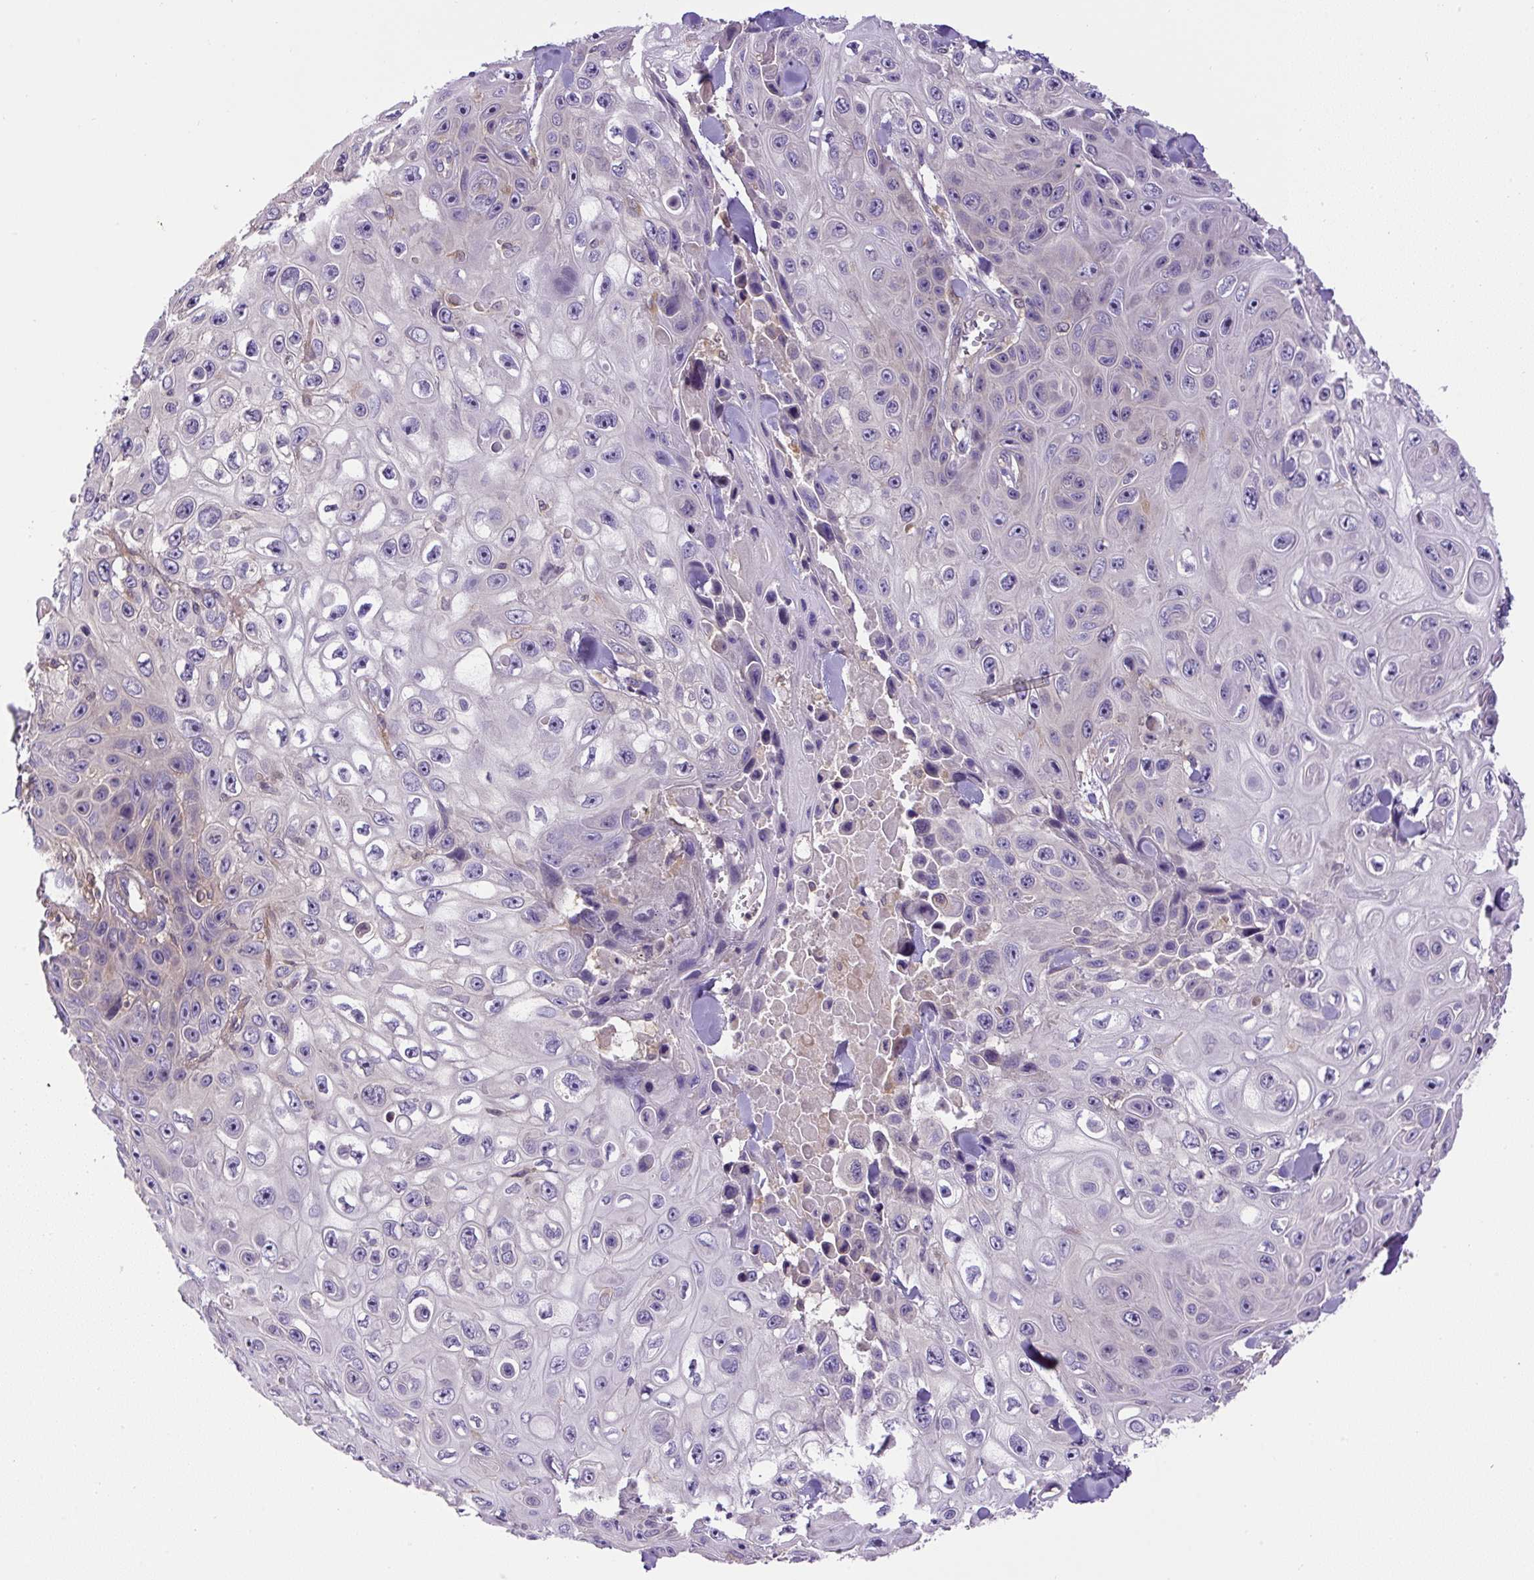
{"staining": {"intensity": "negative", "quantity": "none", "location": "none"}, "tissue": "skin cancer", "cell_type": "Tumor cells", "image_type": "cancer", "snomed": [{"axis": "morphology", "description": "Squamous cell carcinoma, NOS"}, {"axis": "topography", "description": "Skin"}], "caption": "DAB (3,3'-diaminobenzidine) immunohistochemical staining of skin squamous cell carcinoma demonstrates no significant staining in tumor cells.", "gene": "CCDC28A", "patient": {"sex": "male", "age": 82}}